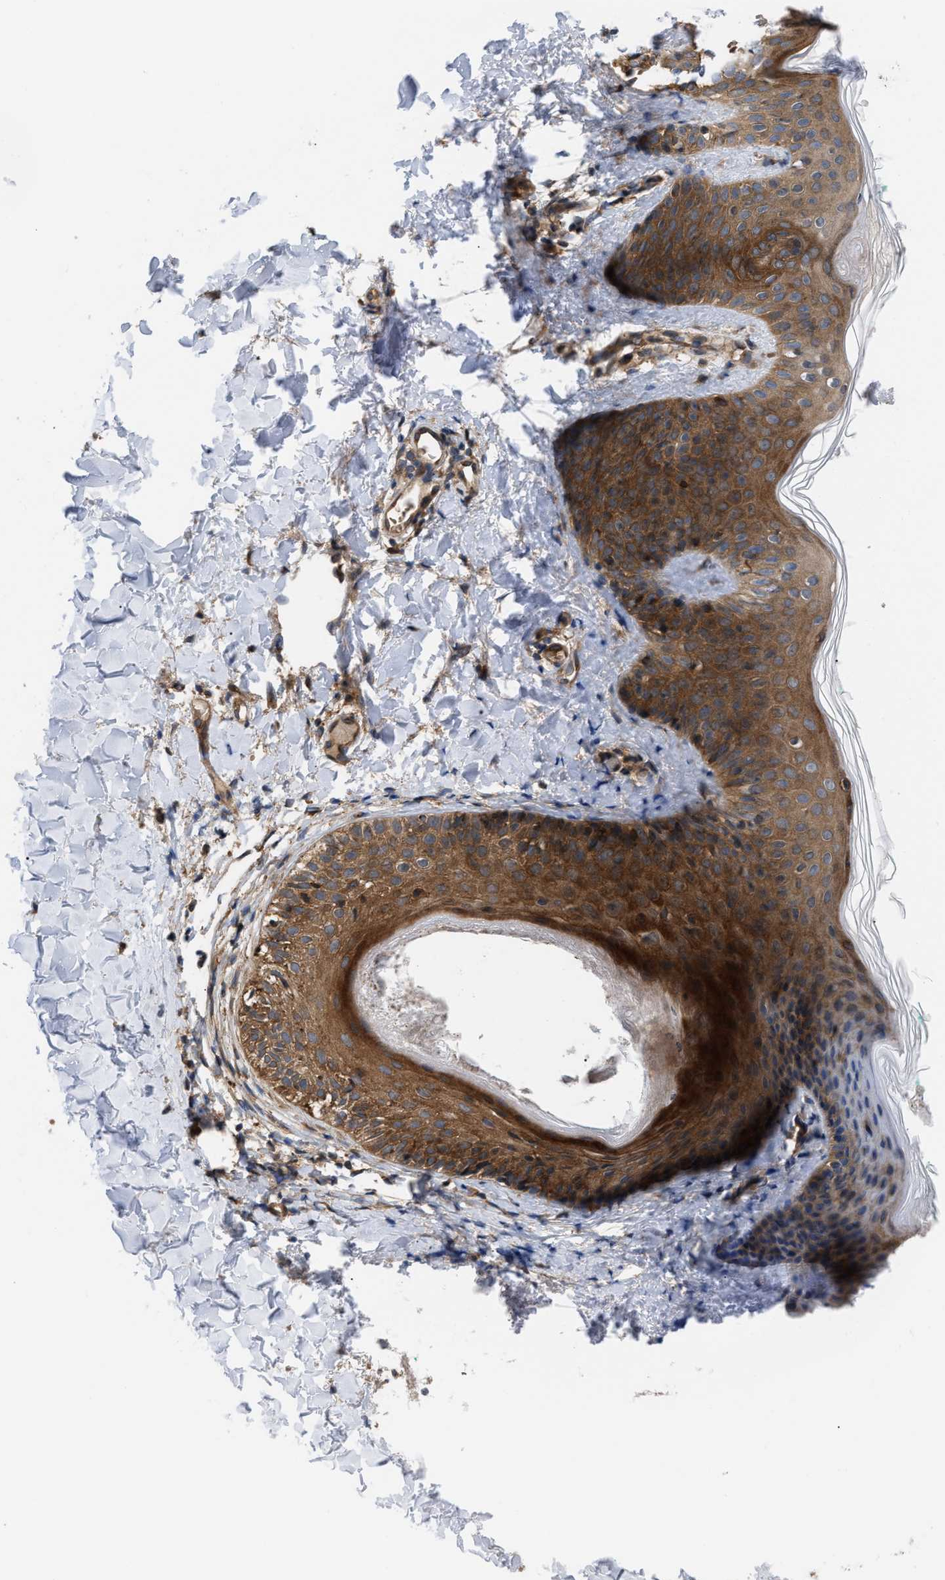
{"staining": {"intensity": "moderate", "quantity": ">75%", "location": "cytoplasmic/membranous"}, "tissue": "skin", "cell_type": "Fibroblasts", "image_type": "normal", "snomed": [{"axis": "morphology", "description": "Normal tissue, NOS"}, {"axis": "topography", "description": "Skin"}], "caption": "This histopathology image exhibits immunohistochemistry staining of benign skin, with medium moderate cytoplasmic/membranous expression in approximately >75% of fibroblasts.", "gene": "LAPTM4B", "patient": {"sex": "male", "age": 16}}